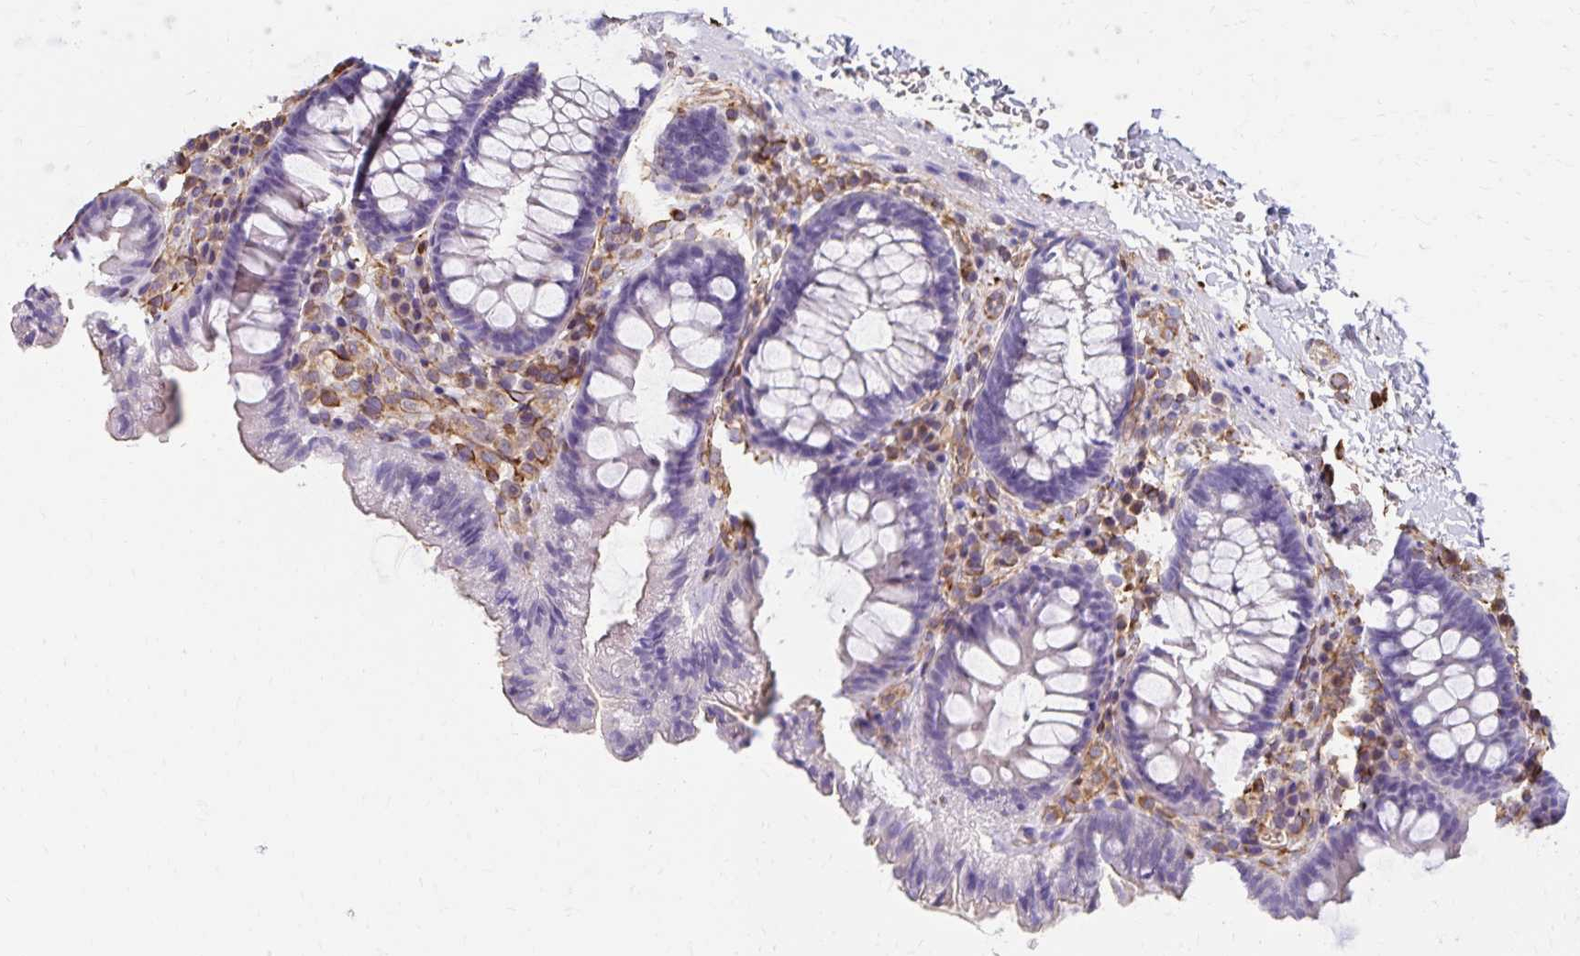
{"staining": {"intensity": "moderate", "quantity": ">75%", "location": "cytoplasmic/membranous"}, "tissue": "colon", "cell_type": "Endothelial cells", "image_type": "normal", "snomed": [{"axis": "morphology", "description": "Normal tissue, NOS"}, {"axis": "topography", "description": "Colon"}, {"axis": "topography", "description": "Peripheral nerve tissue"}], "caption": "Immunohistochemical staining of benign human colon displays moderate cytoplasmic/membranous protein staining in about >75% of endothelial cells.", "gene": "TRPV6", "patient": {"sex": "male", "age": 84}}